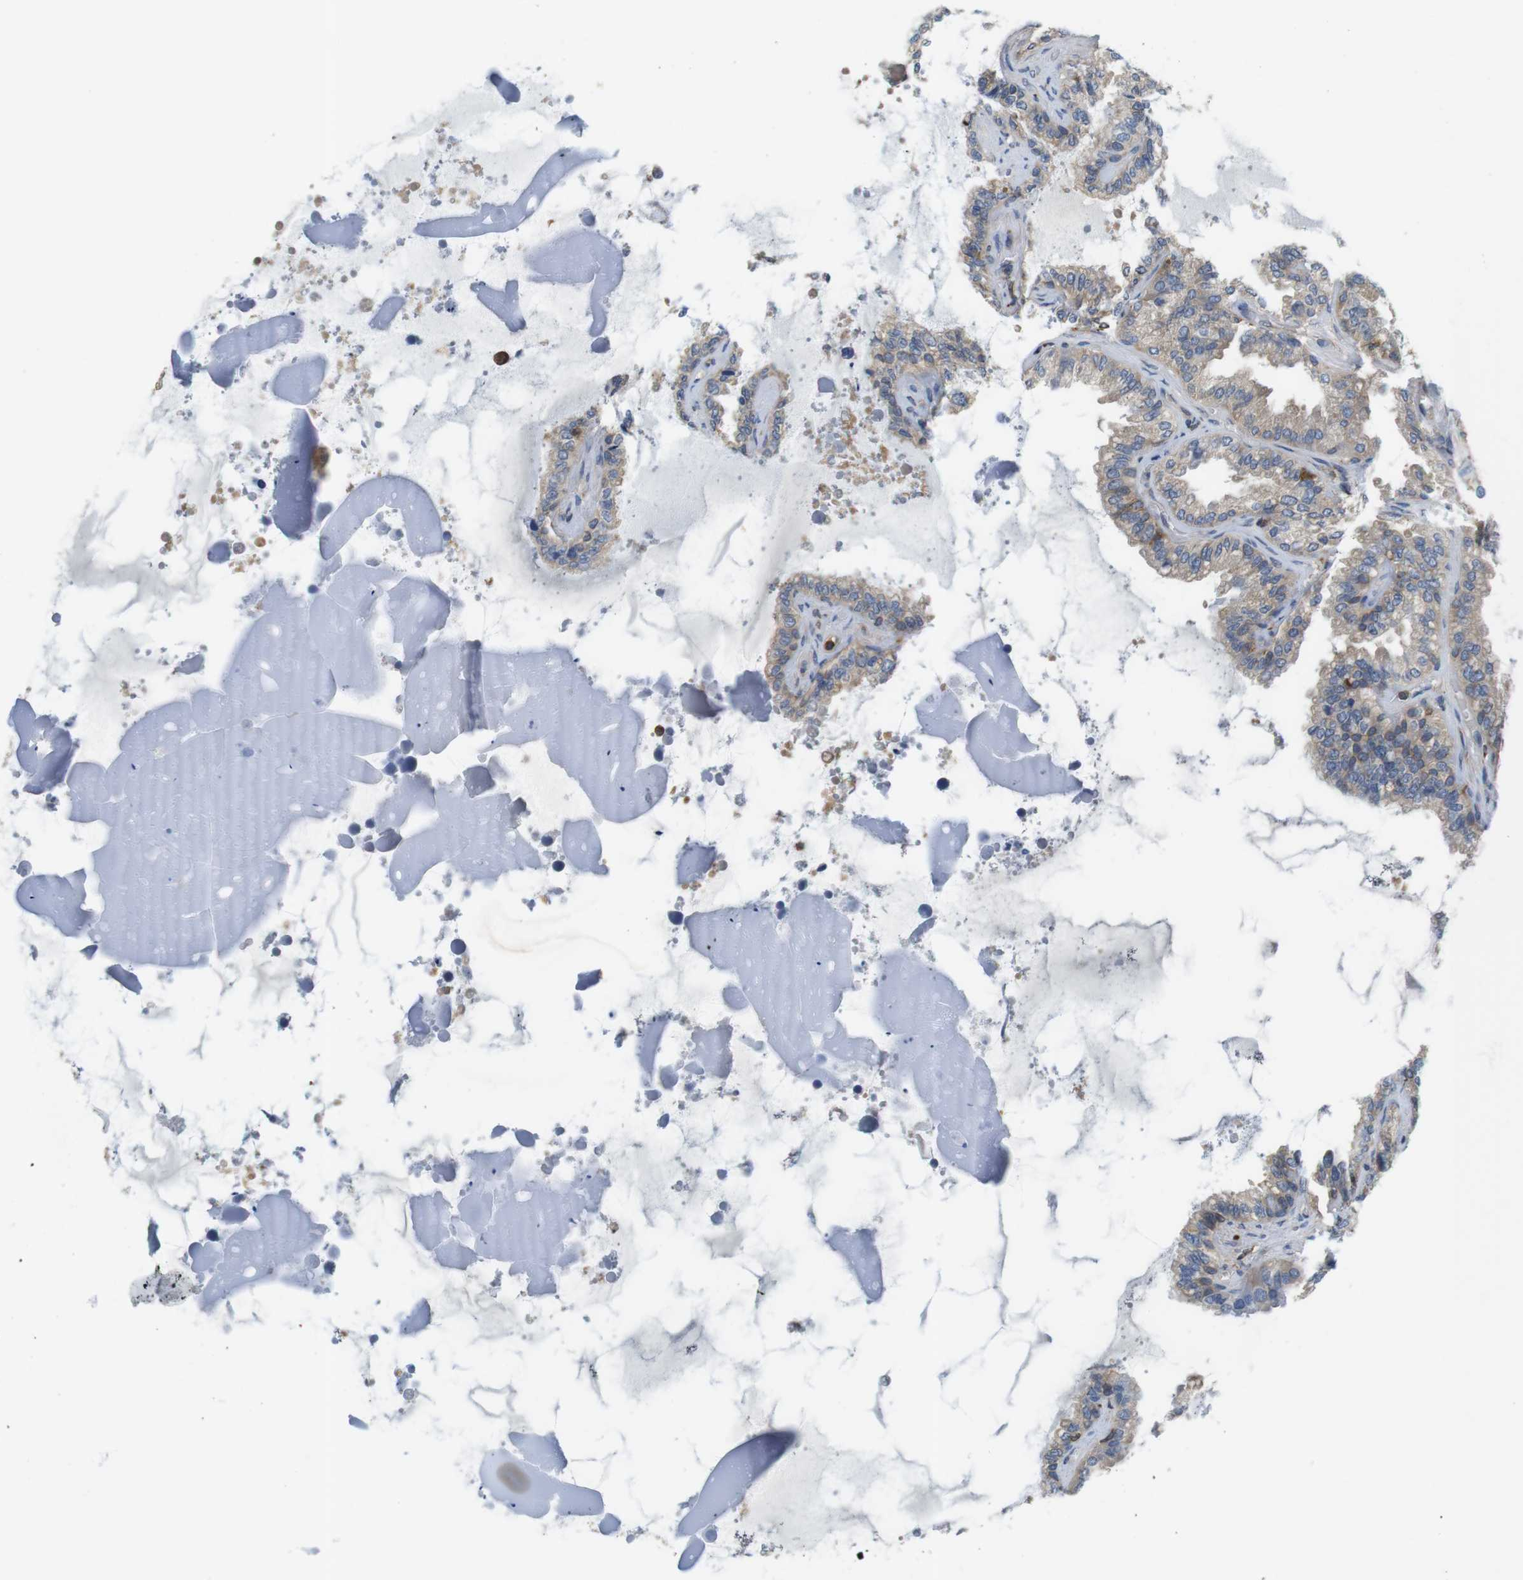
{"staining": {"intensity": "weak", "quantity": ">75%", "location": "cytoplasmic/membranous"}, "tissue": "seminal vesicle", "cell_type": "Glandular cells", "image_type": "normal", "snomed": [{"axis": "morphology", "description": "Normal tissue, NOS"}, {"axis": "topography", "description": "Seminal veicle"}], "caption": "Protein expression analysis of unremarkable seminal vesicle shows weak cytoplasmic/membranous positivity in about >75% of glandular cells.", "gene": "HERPUD2", "patient": {"sex": "male", "age": 46}}